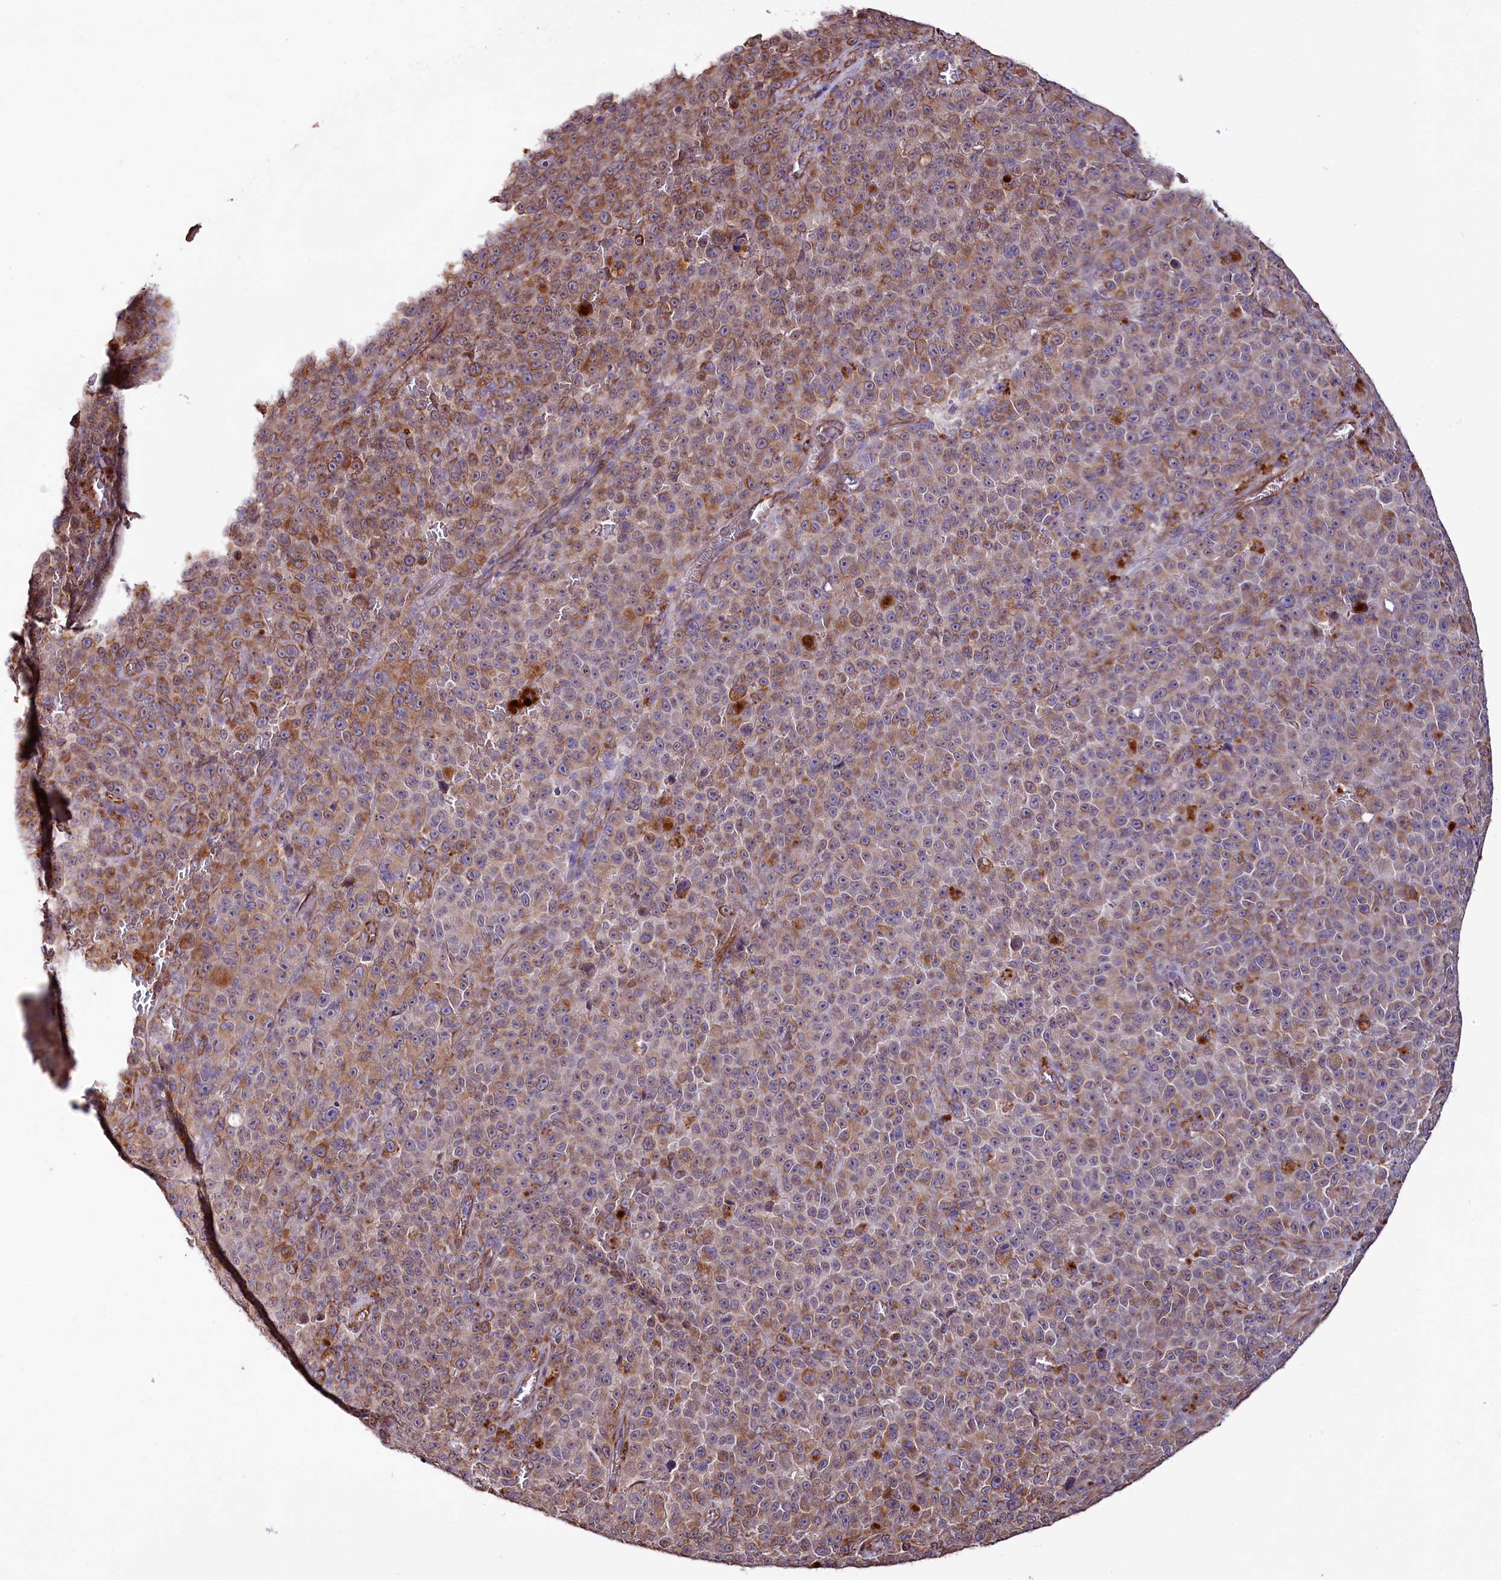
{"staining": {"intensity": "strong", "quantity": "<25%", "location": "cytoplasmic/membranous"}, "tissue": "melanoma", "cell_type": "Tumor cells", "image_type": "cancer", "snomed": [{"axis": "morphology", "description": "Malignant melanoma, NOS"}, {"axis": "topography", "description": "Skin"}], "caption": "DAB immunohistochemical staining of human melanoma demonstrates strong cytoplasmic/membranous protein staining in about <25% of tumor cells.", "gene": "TTC12", "patient": {"sex": "female", "age": 82}}